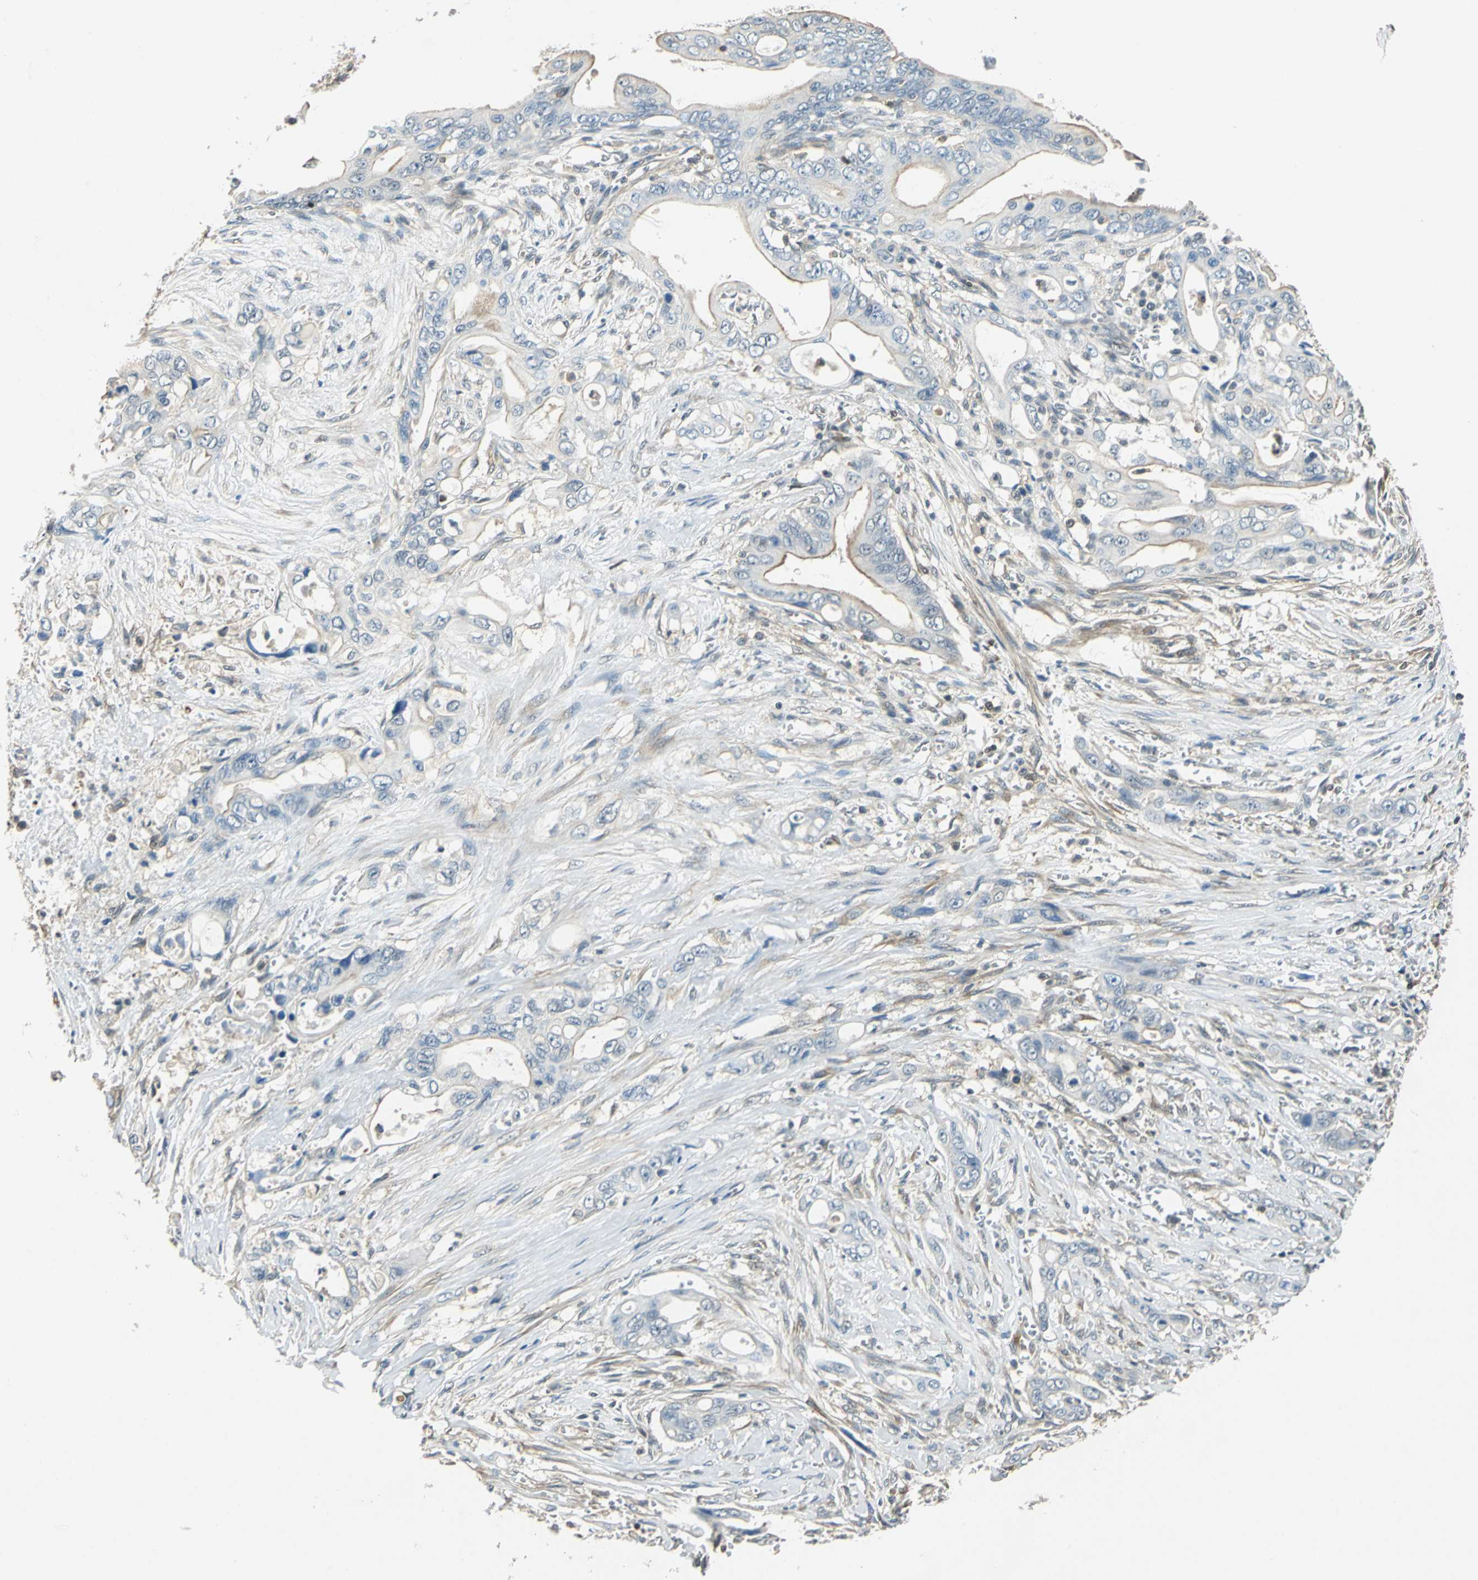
{"staining": {"intensity": "moderate", "quantity": "25%-75%", "location": "cytoplasmic/membranous"}, "tissue": "pancreatic cancer", "cell_type": "Tumor cells", "image_type": "cancer", "snomed": [{"axis": "morphology", "description": "Adenocarcinoma, NOS"}, {"axis": "topography", "description": "Pancreas"}], "caption": "Protein expression analysis of human pancreatic adenocarcinoma reveals moderate cytoplasmic/membranous positivity in about 25%-75% of tumor cells.", "gene": "ARPC3", "patient": {"sex": "male", "age": 59}}